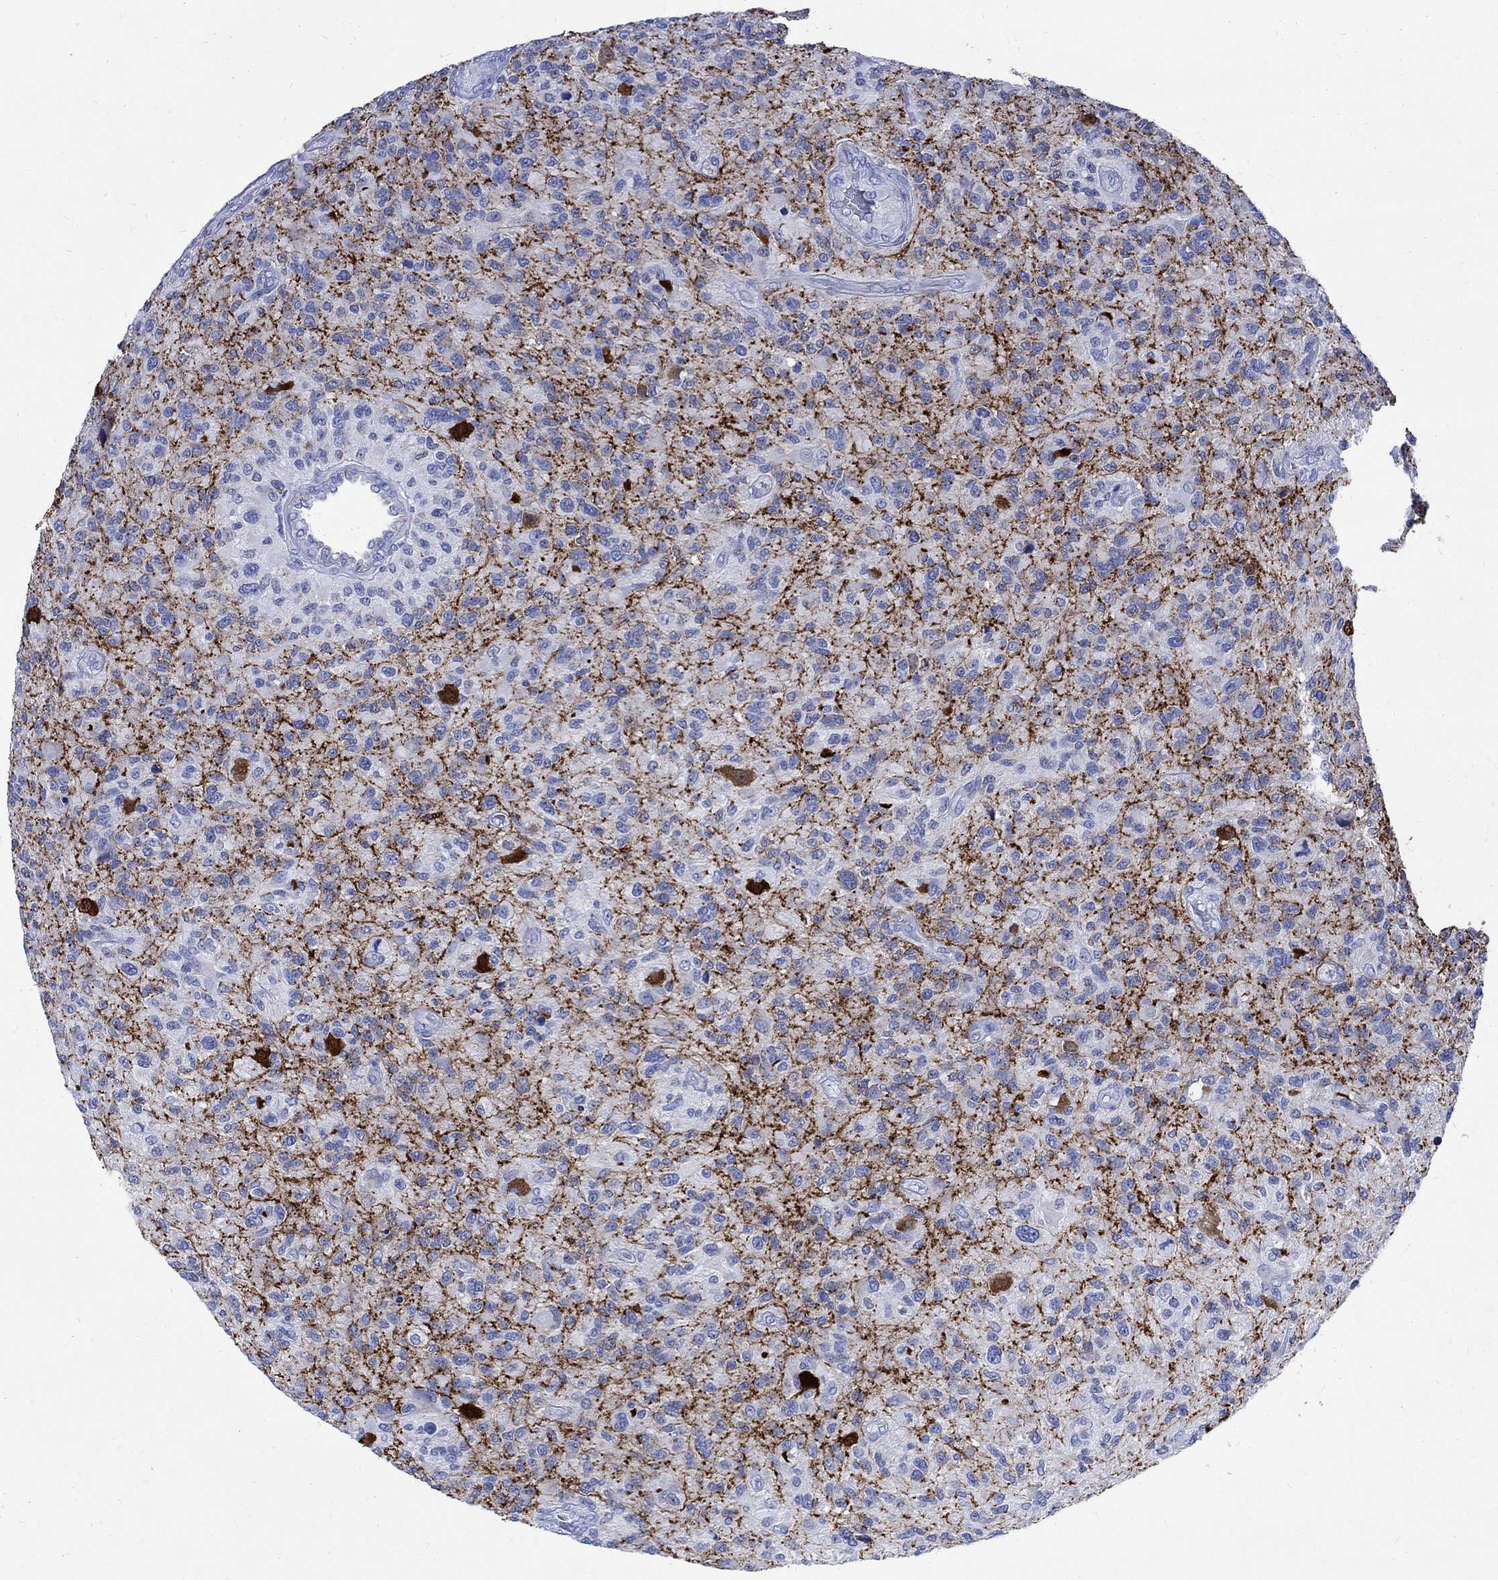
{"staining": {"intensity": "negative", "quantity": "none", "location": "none"}, "tissue": "glioma", "cell_type": "Tumor cells", "image_type": "cancer", "snomed": [{"axis": "morphology", "description": "Glioma, malignant, High grade"}, {"axis": "topography", "description": "Brain"}], "caption": "IHC image of human glioma stained for a protein (brown), which shows no staining in tumor cells.", "gene": "CPLX2", "patient": {"sex": "male", "age": 47}}